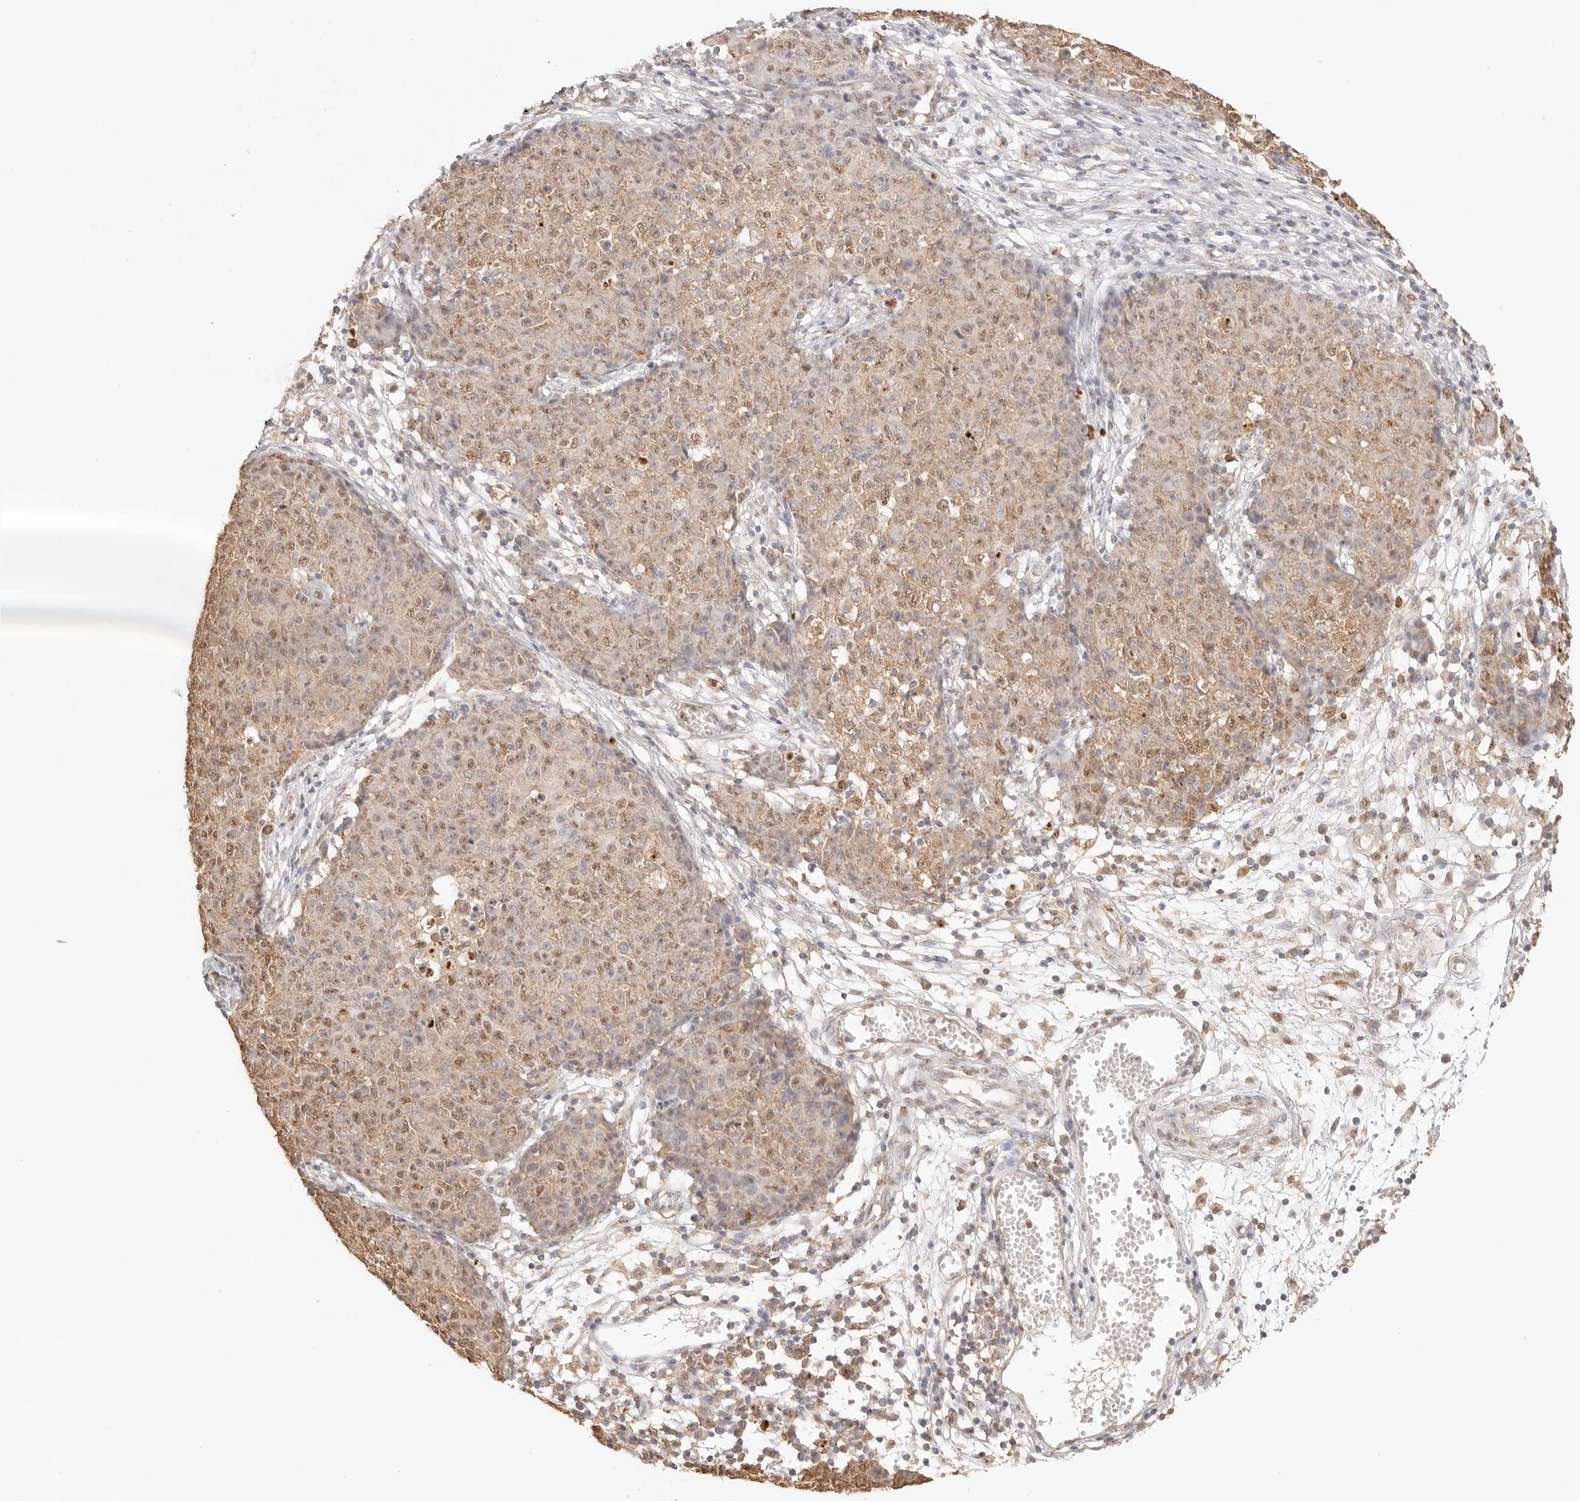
{"staining": {"intensity": "weak", "quantity": ">75%", "location": "cytoplasmic/membranous,nuclear"}, "tissue": "ovarian cancer", "cell_type": "Tumor cells", "image_type": "cancer", "snomed": [{"axis": "morphology", "description": "Carcinoma, endometroid"}, {"axis": "topography", "description": "Ovary"}], "caption": "Ovarian endometroid carcinoma stained with DAB immunohistochemistry demonstrates low levels of weak cytoplasmic/membranous and nuclear staining in about >75% of tumor cells.", "gene": "IL1R2", "patient": {"sex": "female", "age": 42}}